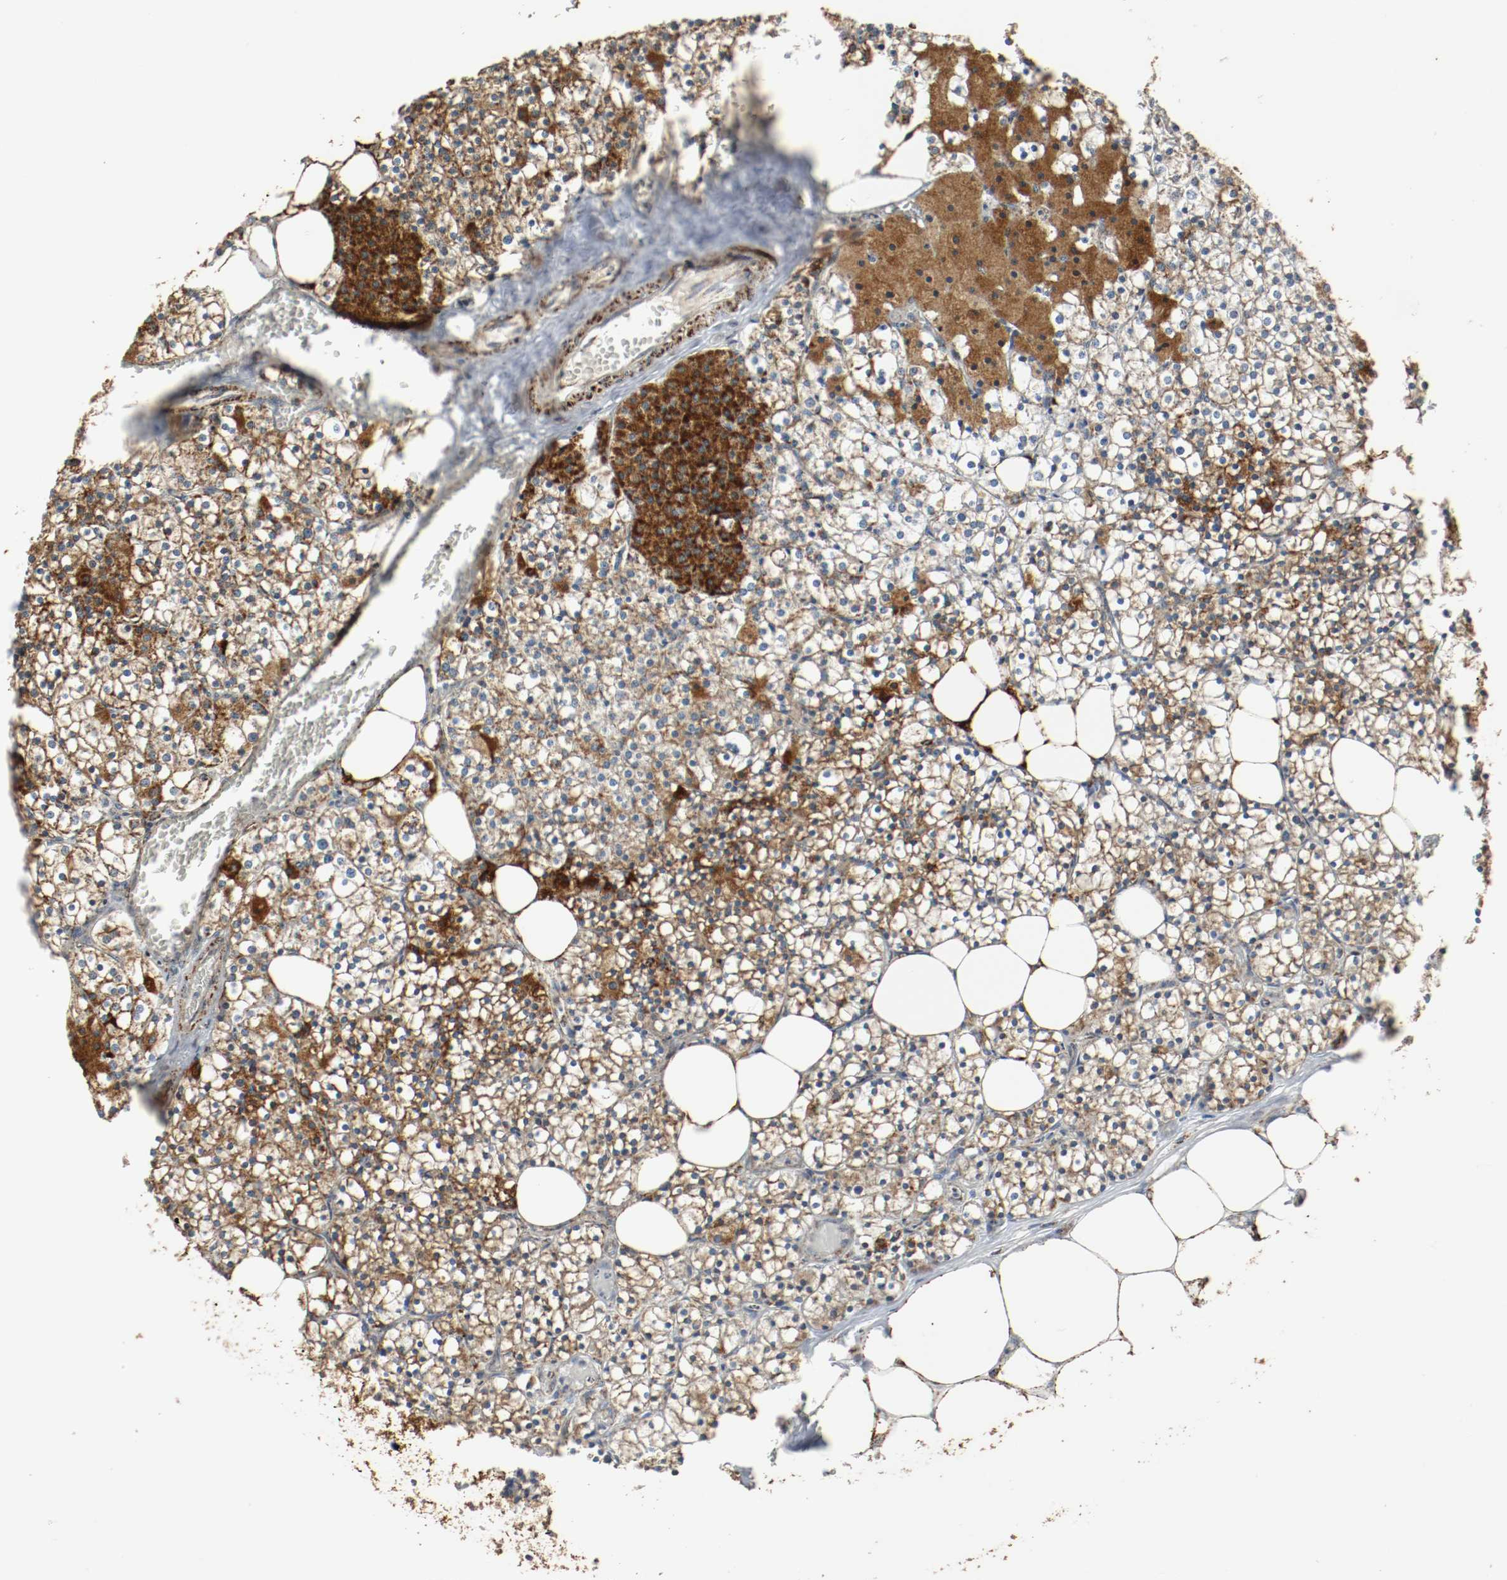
{"staining": {"intensity": "strong", "quantity": ">75%", "location": "cytoplasmic/membranous"}, "tissue": "parathyroid gland", "cell_type": "Glandular cells", "image_type": "normal", "snomed": [{"axis": "morphology", "description": "Normal tissue, NOS"}, {"axis": "topography", "description": "Parathyroid gland"}], "caption": "Approximately >75% of glandular cells in normal human parathyroid gland demonstrate strong cytoplasmic/membranous protein staining as visualized by brown immunohistochemical staining.", "gene": "ALDH4A1", "patient": {"sex": "female", "age": 63}}